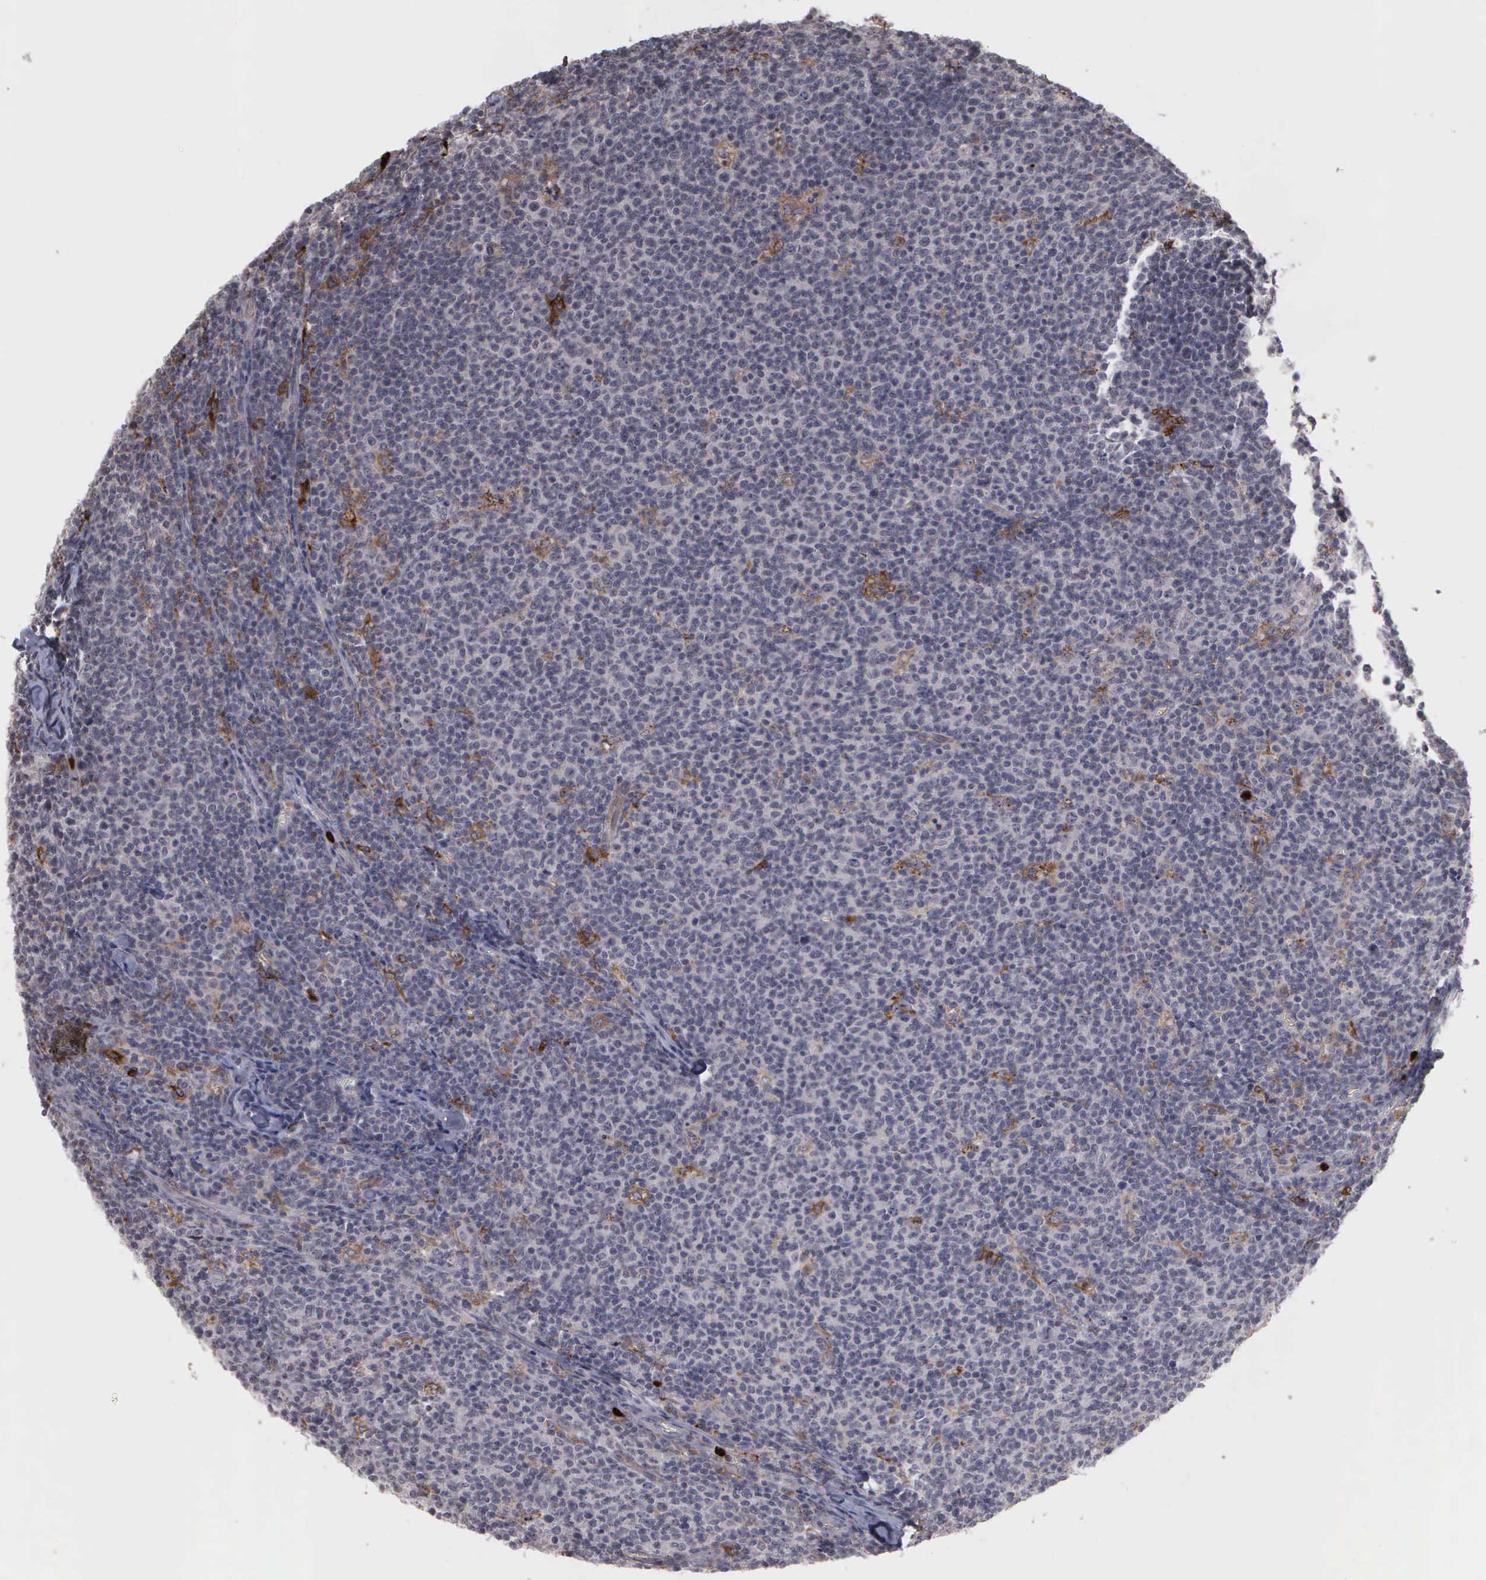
{"staining": {"intensity": "weak", "quantity": "<25%", "location": "cytoplasmic/membranous"}, "tissue": "lymphoma", "cell_type": "Tumor cells", "image_type": "cancer", "snomed": [{"axis": "morphology", "description": "Malignant lymphoma, non-Hodgkin's type, Low grade"}, {"axis": "topography", "description": "Lymph node"}], "caption": "A high-resolution photomicrograph shows immunohistochemistry staining of low-grade malignant lymphoma, non-Hodgkin's type, which reveals no significant positivity in tumor cells.", "gene": "MMP9", "patient": {"sex": "male", "age": 74}}